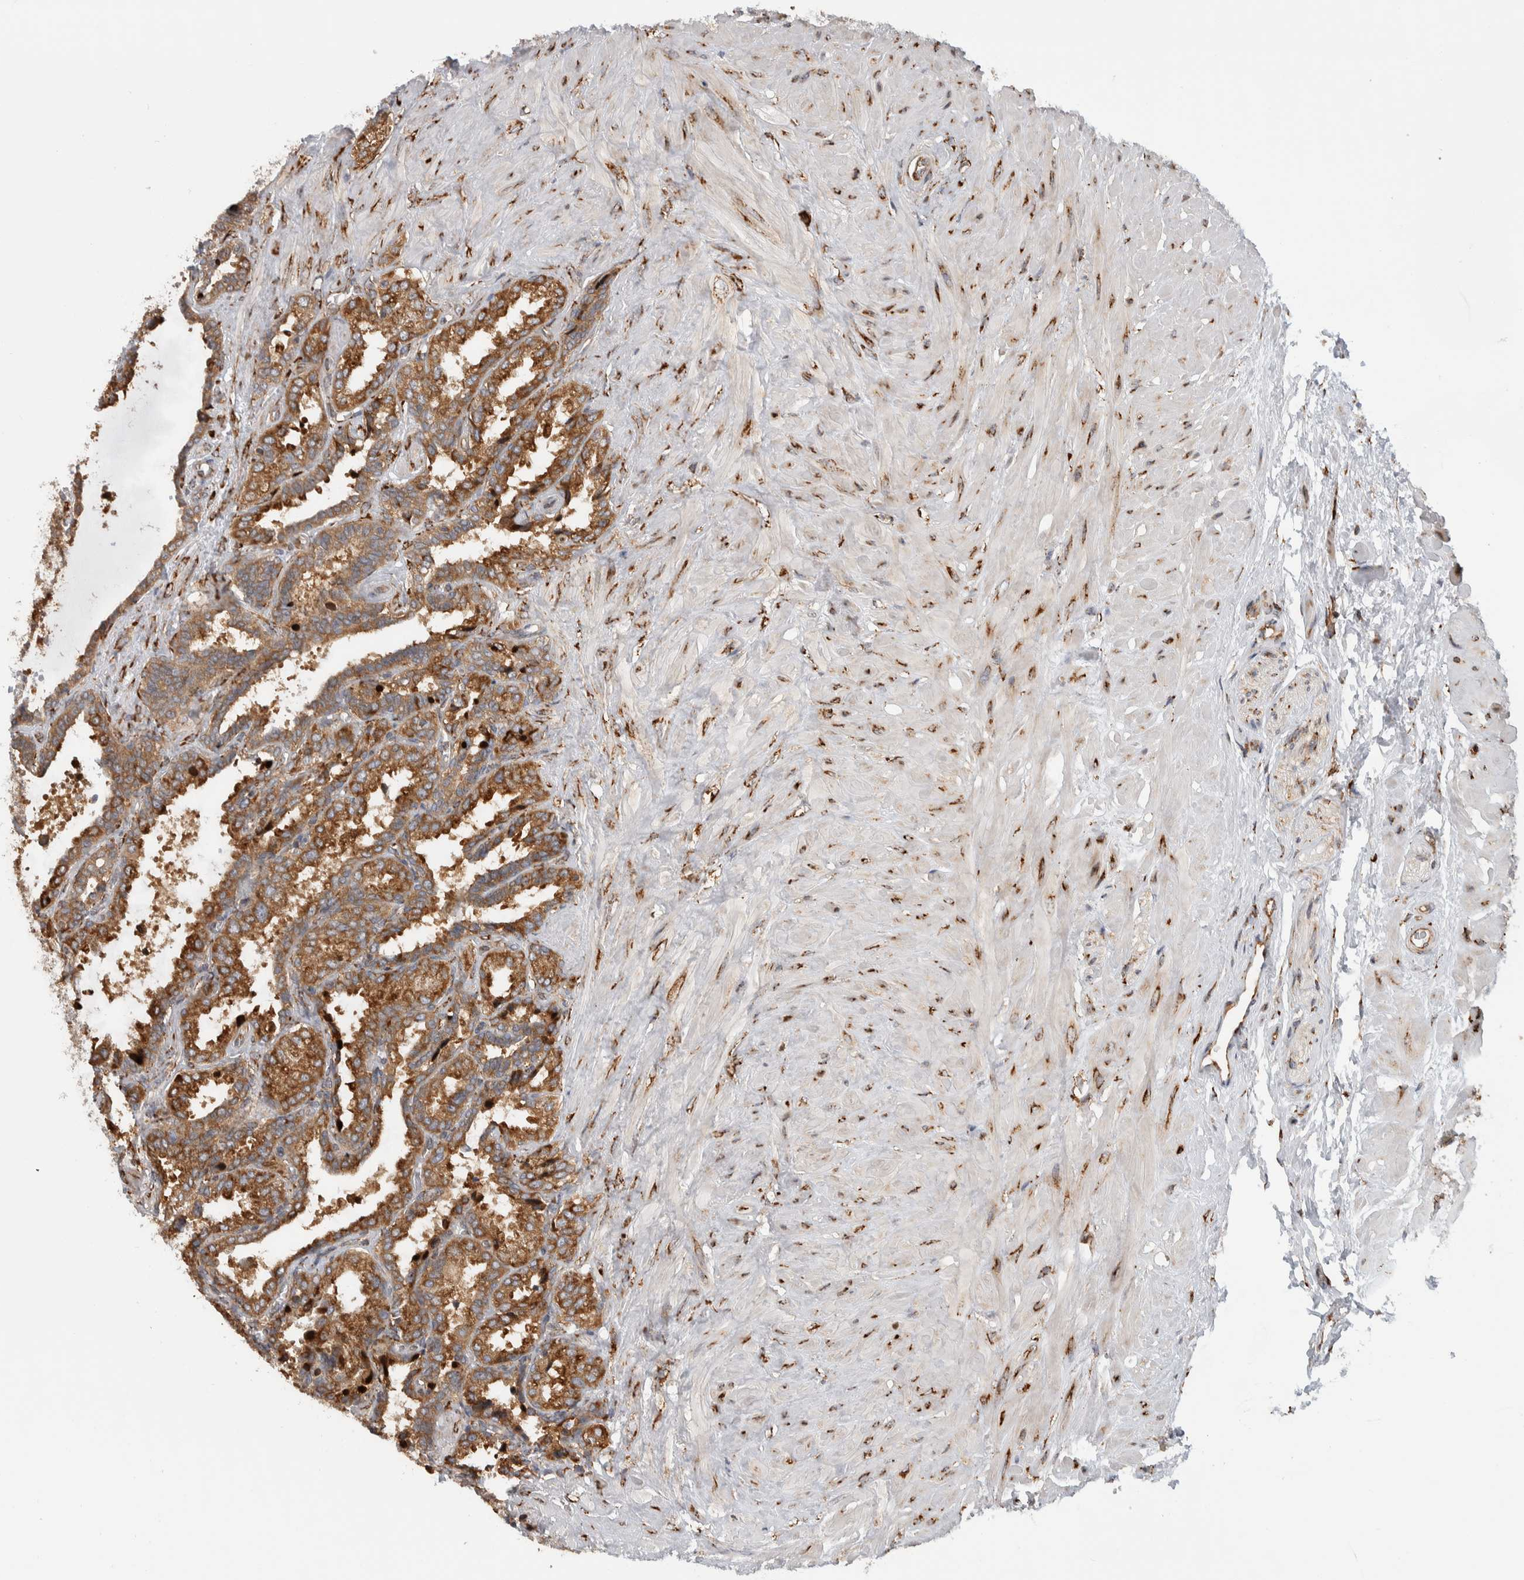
{"staining": {"intensity": "moderate", "quantity": ">75%", "location": "cytoplasmic/membranous"}, "tissue": "seminal vesicle", "cell_type": "Glandular cells", "image_type": "normal", "snomed": [{"axis": "morphology", "description": "Normal tissue, NOS"}, {"axis": "topography", "description": "Seminal veicle"}], "caption": "Protein staining shows moderate cytoplasmic/membranous expression in approximately >75% of glandular cells in benign seminal vesicle. (Brightfield microscopy of DAB IHC at high magnification).", "gene": "EIF3H", "patient": {"sex": "male", "age": 46}}